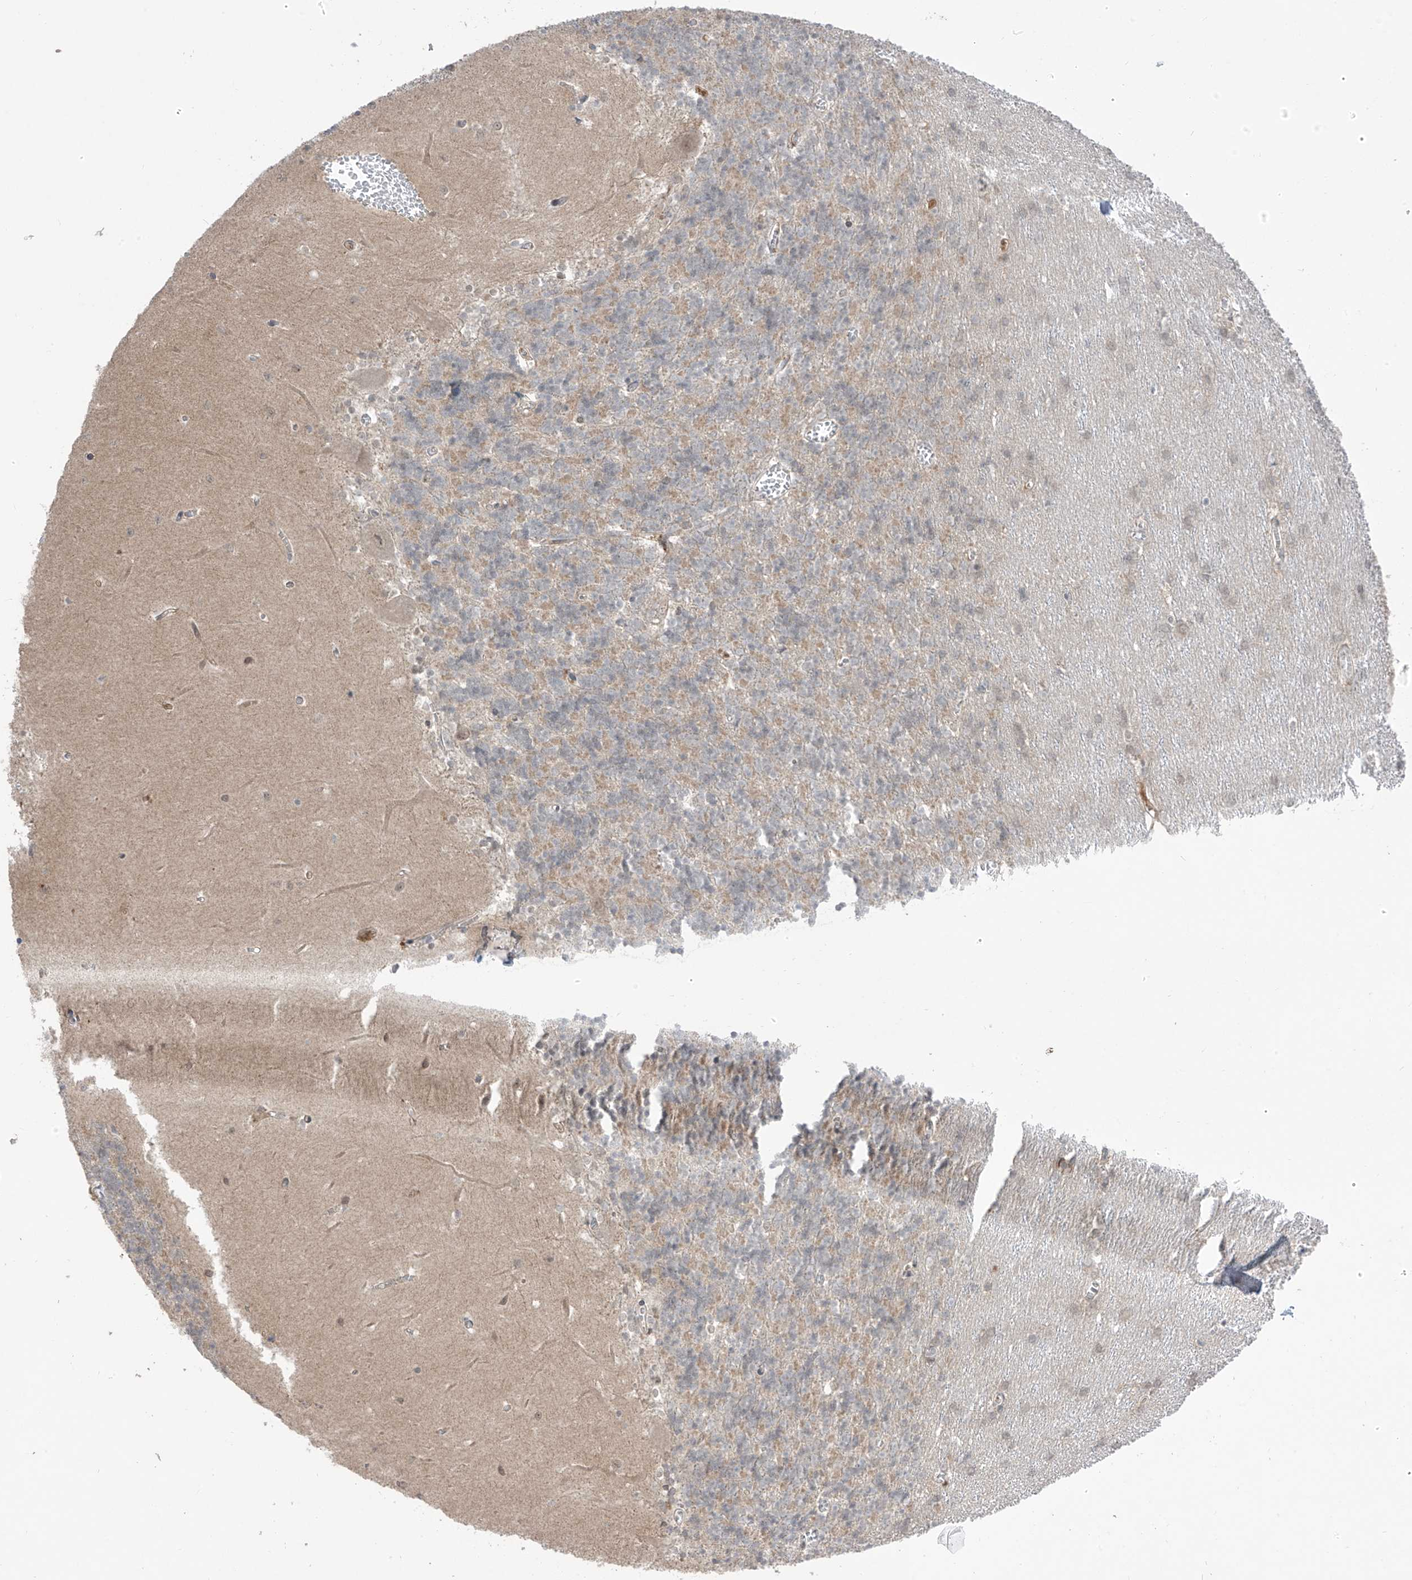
{"staining": {"intensity": "moderate", "quantity": "25%-75%", "location": "cytoplasmic/membranous"}, "tissue": "cerebellum", "cell_type": "Cells in granular layer", "image_type": "normal", "snomed": [{"axis": "morphology", "description": "Normal tissue, NOS"}, {"axis": "topography", "description": "Cerebellum"}], "caption": "This is an image of IHC staining of benign cerebellum, which shows moderate positivity in the cytoplasmic/membranous of cells in granular layer.", "gene": "OGT", "patient": {"sex": "male", "age": 37}}